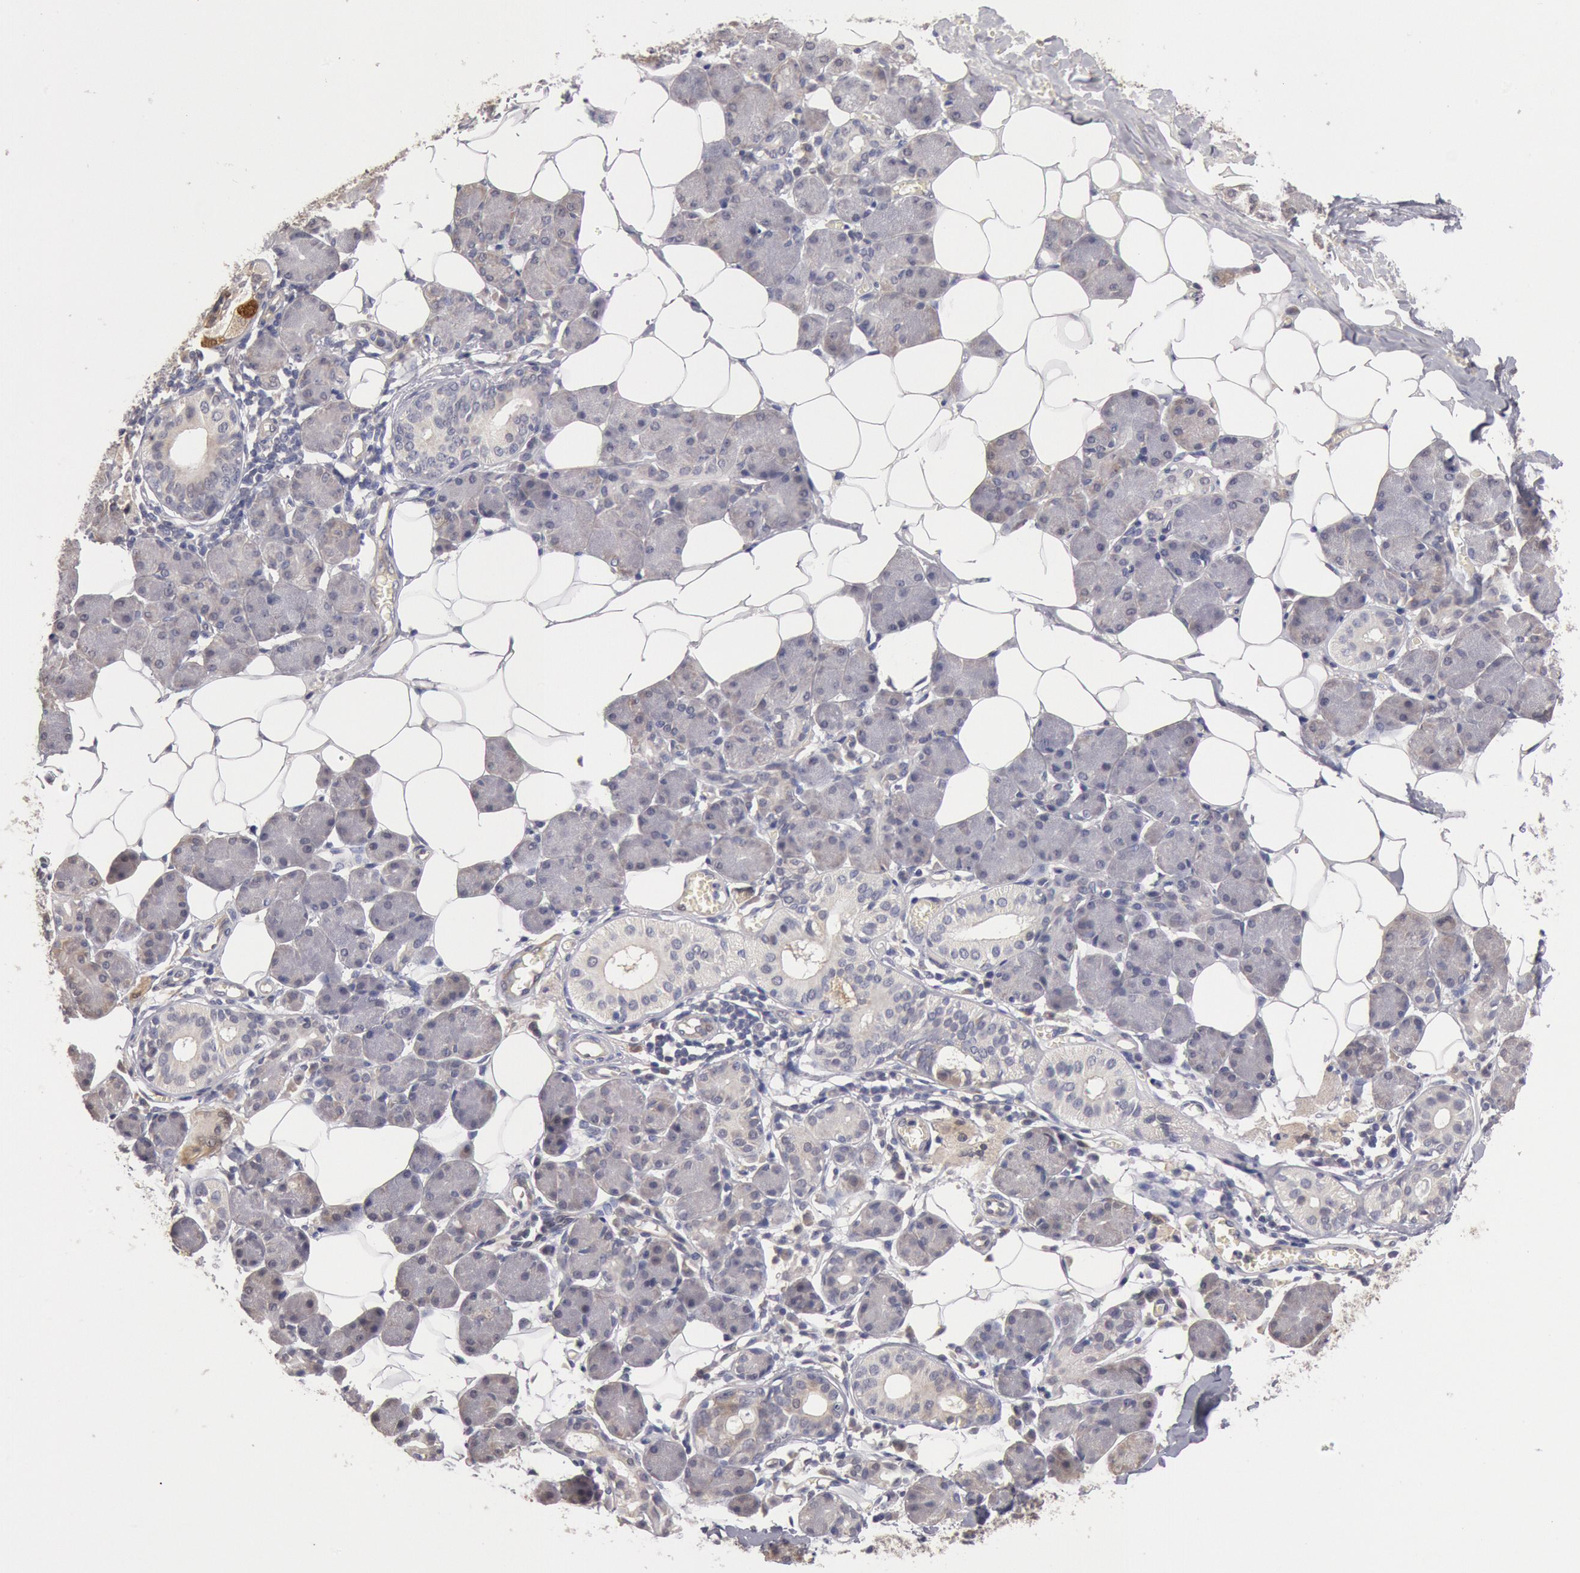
{"staining": {"intensity": "weak", "quantity": "25%-75%", "location": "cytoplasmic/membranous"}, "tissue": "salivary gland", "cell_type": "Glandular cells", "image_type": "normal", "snomed": [{"axis": "morphology", "description": "Normal tissue, NOS"}, {"axis": "morphology", "description": "Adenoma, NOS"}, {"axis": "topography", "description": "Salivary gland"}], "caption": "Immunohistochemistry (IHC) photomicrograph of normal human salivary gland stained for a protein (brown), which displays low levels of weak cytoplasmic/membranous expression in approximately 25%-75% of glandular cells.", "gene": "DNAJA1", "patient": {"sex": "female", "age": 32}}